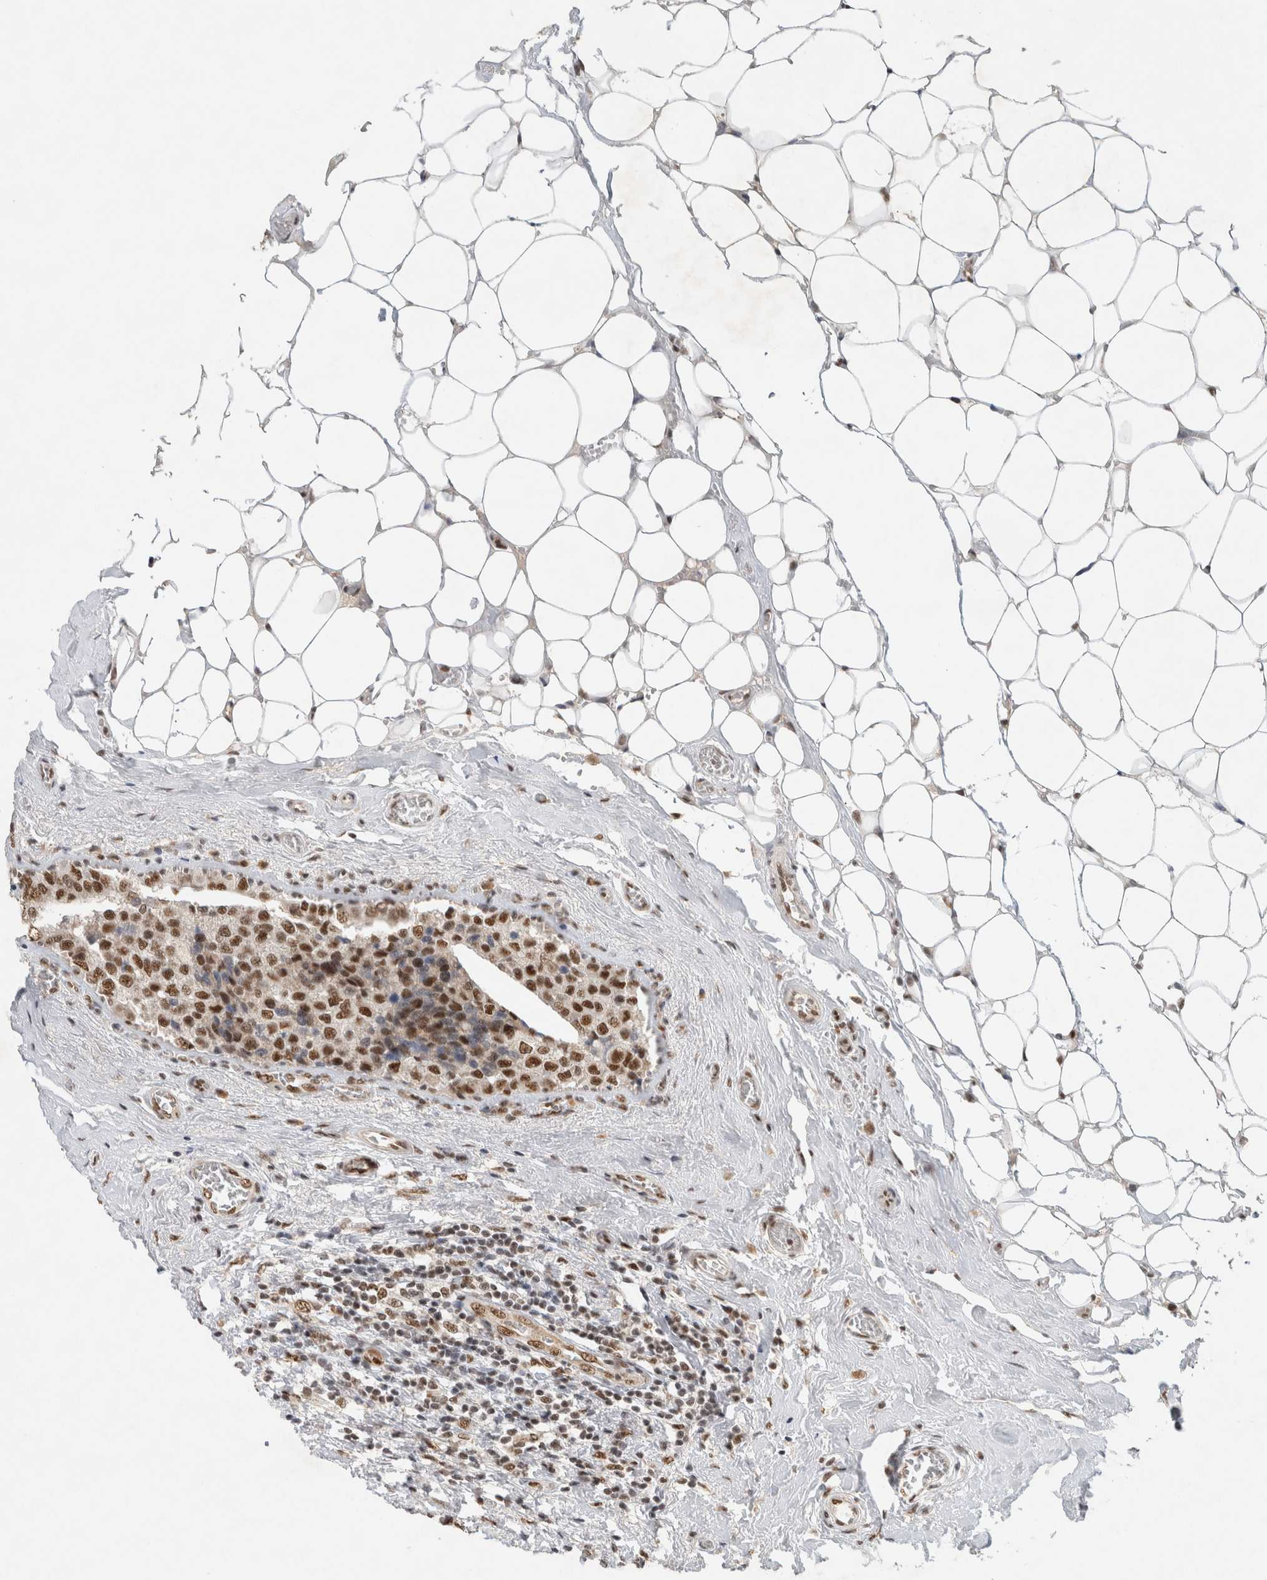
{"staining": {"intensity": "strong", "quantity": ">75%", "location": "nuclear"}, "tissue": "breast cancer", "cell_type": "Tumor cells", "image_type": "cancer", "snomed": [{"axis": "morphology", "description": "Normal tissue, NOS"}, {"axis": "morphology", "description": "Duct carcinoma"}, {"axis": "topography", "description": "Breast"}], "caption": "Invasive ductal carcinoma (breast) stained for a protein (brown) exhibits strong nuclear positive expression in about >75% of tumor cells.", "gene": "DDX42", "patient": {"sex": "female", "age": 43}}